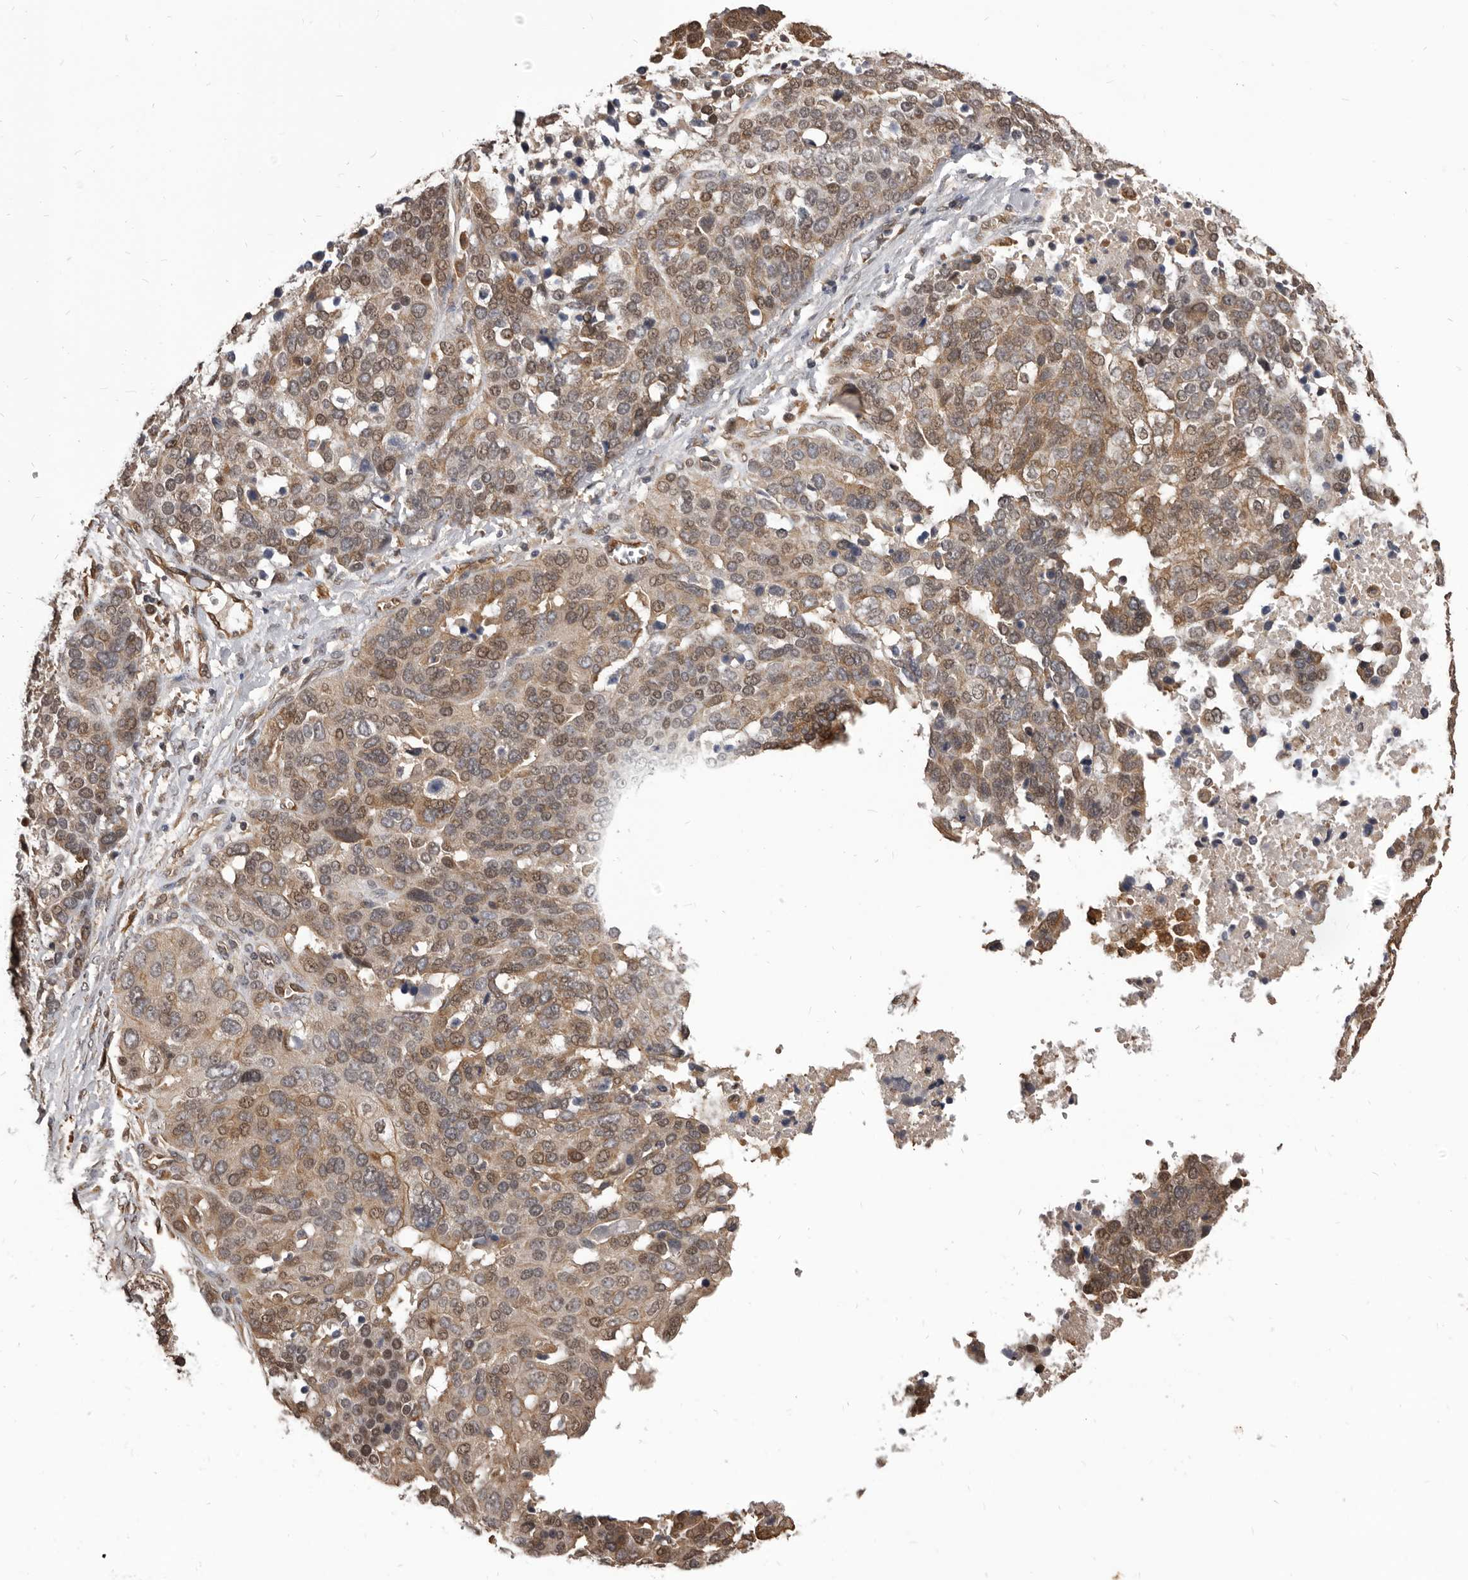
{"staining": {"intensity": "moderate", "quantity": ">75%", "location": "cytoplasmic/membranous,nuclear"}, "tissue": "ovarian cancer", "cell_type": "Tumor cells", "image_type": "cancer", "snomed": [{"axis": "morphology", "description": "Cystadenocarcinoma, serous, NOS"}, {"axis": "topography", "description": "Ovary"}], "caption": "DAB (3,3'-diaminobenzidine) immunohistochemical staining of serous cystadenocarcinoma (ovarian) reveals moderate cytoplasmic/membranous and nuclear protein staining in about >75% of tumor cells.", "gene": "ADAMTS20", "patient": {"sex": "female", "age": 44}}